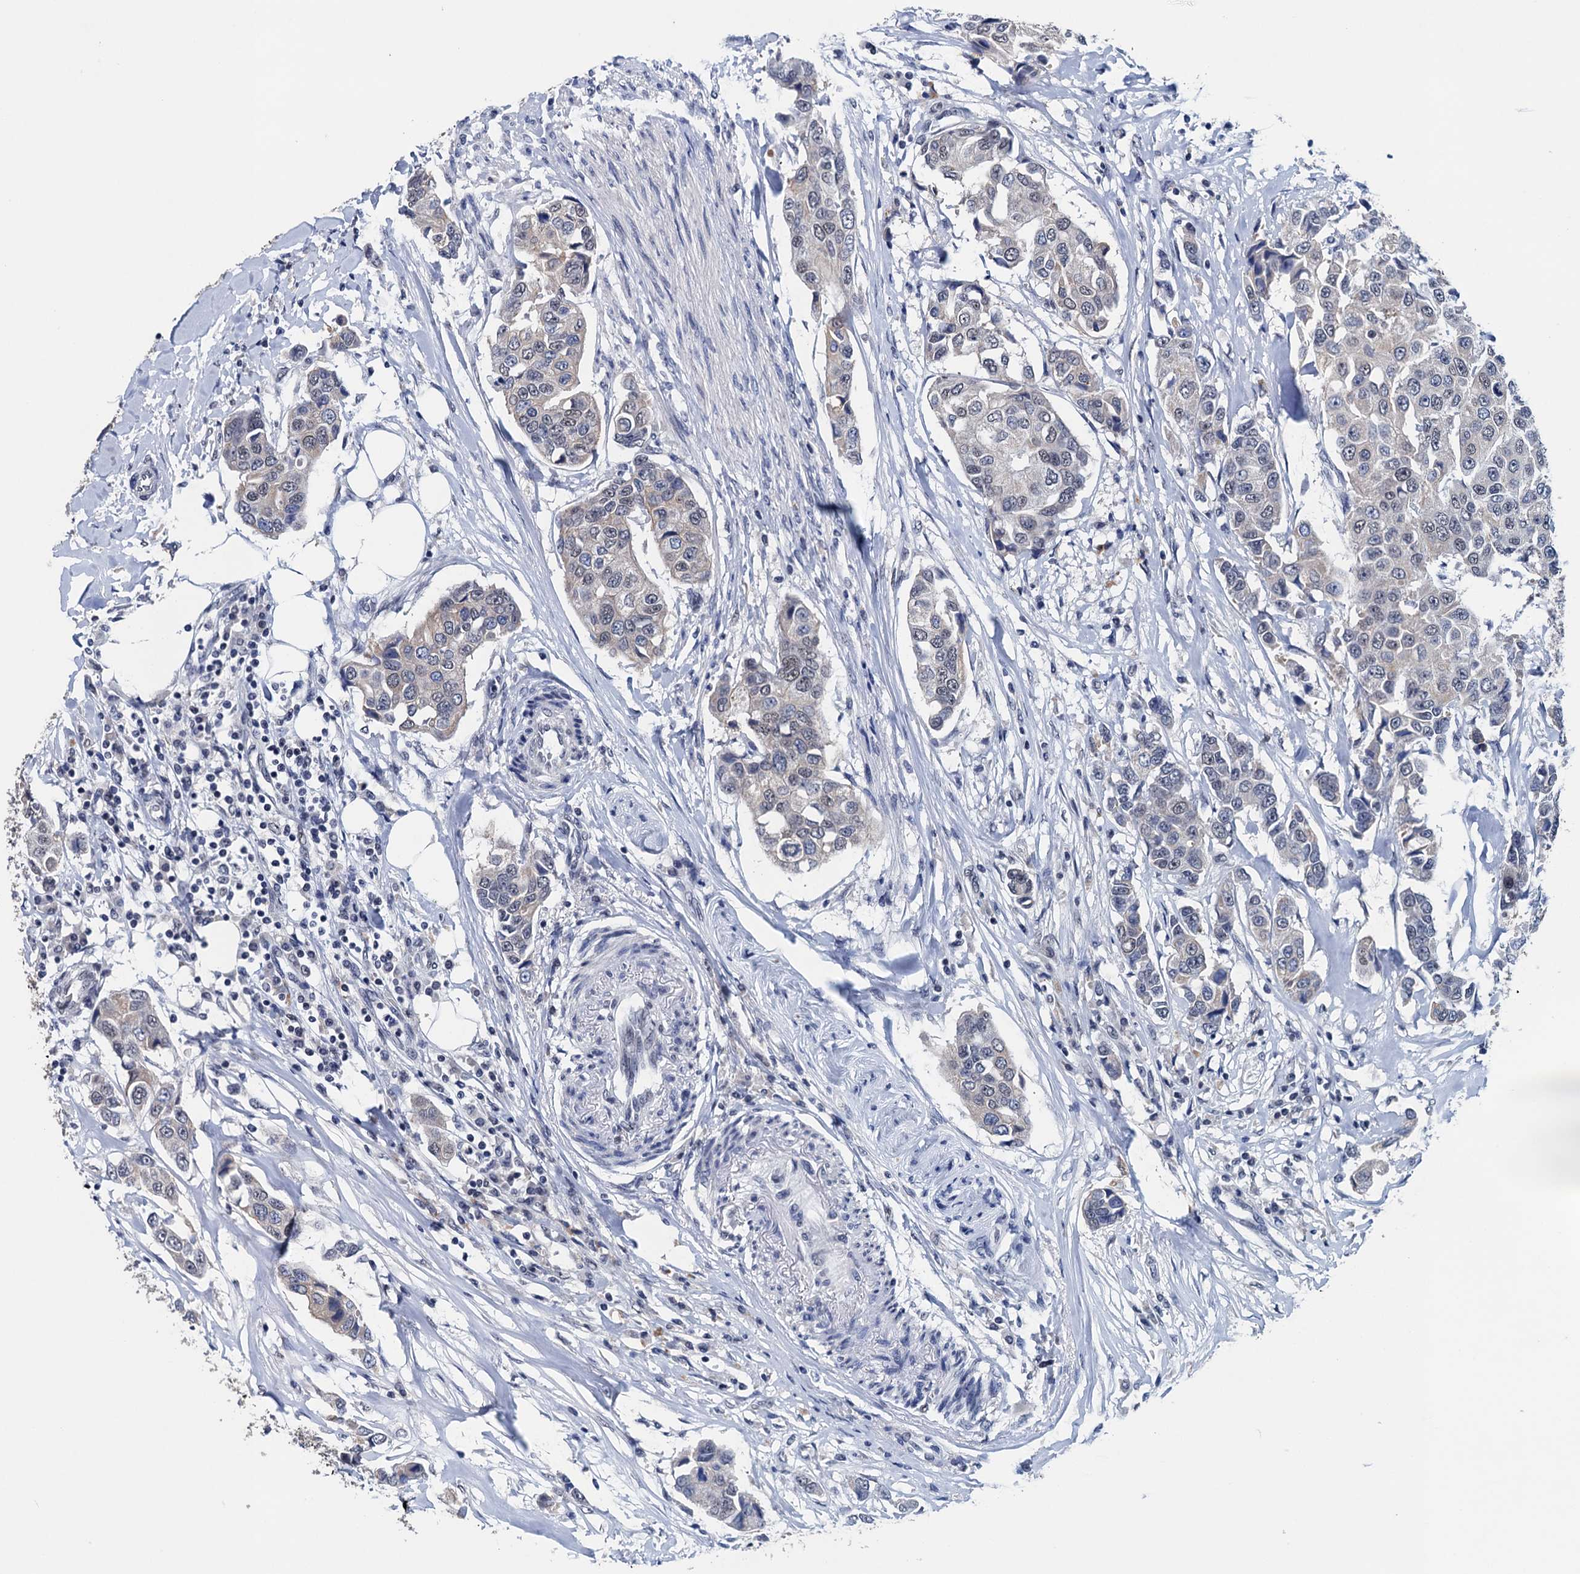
{"staining": {"intensity": "weak", "quantity": "25%-75%", "location": "nuclear"}, "tissue": "breast cancer", "cell_type": "Tumor cells", "image_type": "cancer", "snomed": [{"axis": "morphology", "description": "Duct carcinoma"}, {"axis": "topography", "description": "Breast"}], "caption": "This is an image of IHC staining of invasive ductal carcinoma (breast), which shows weak staining in the nuclear of tumor cells.", "gene": "FNBP4", "patient": {"sex": "female", "age": 80}}